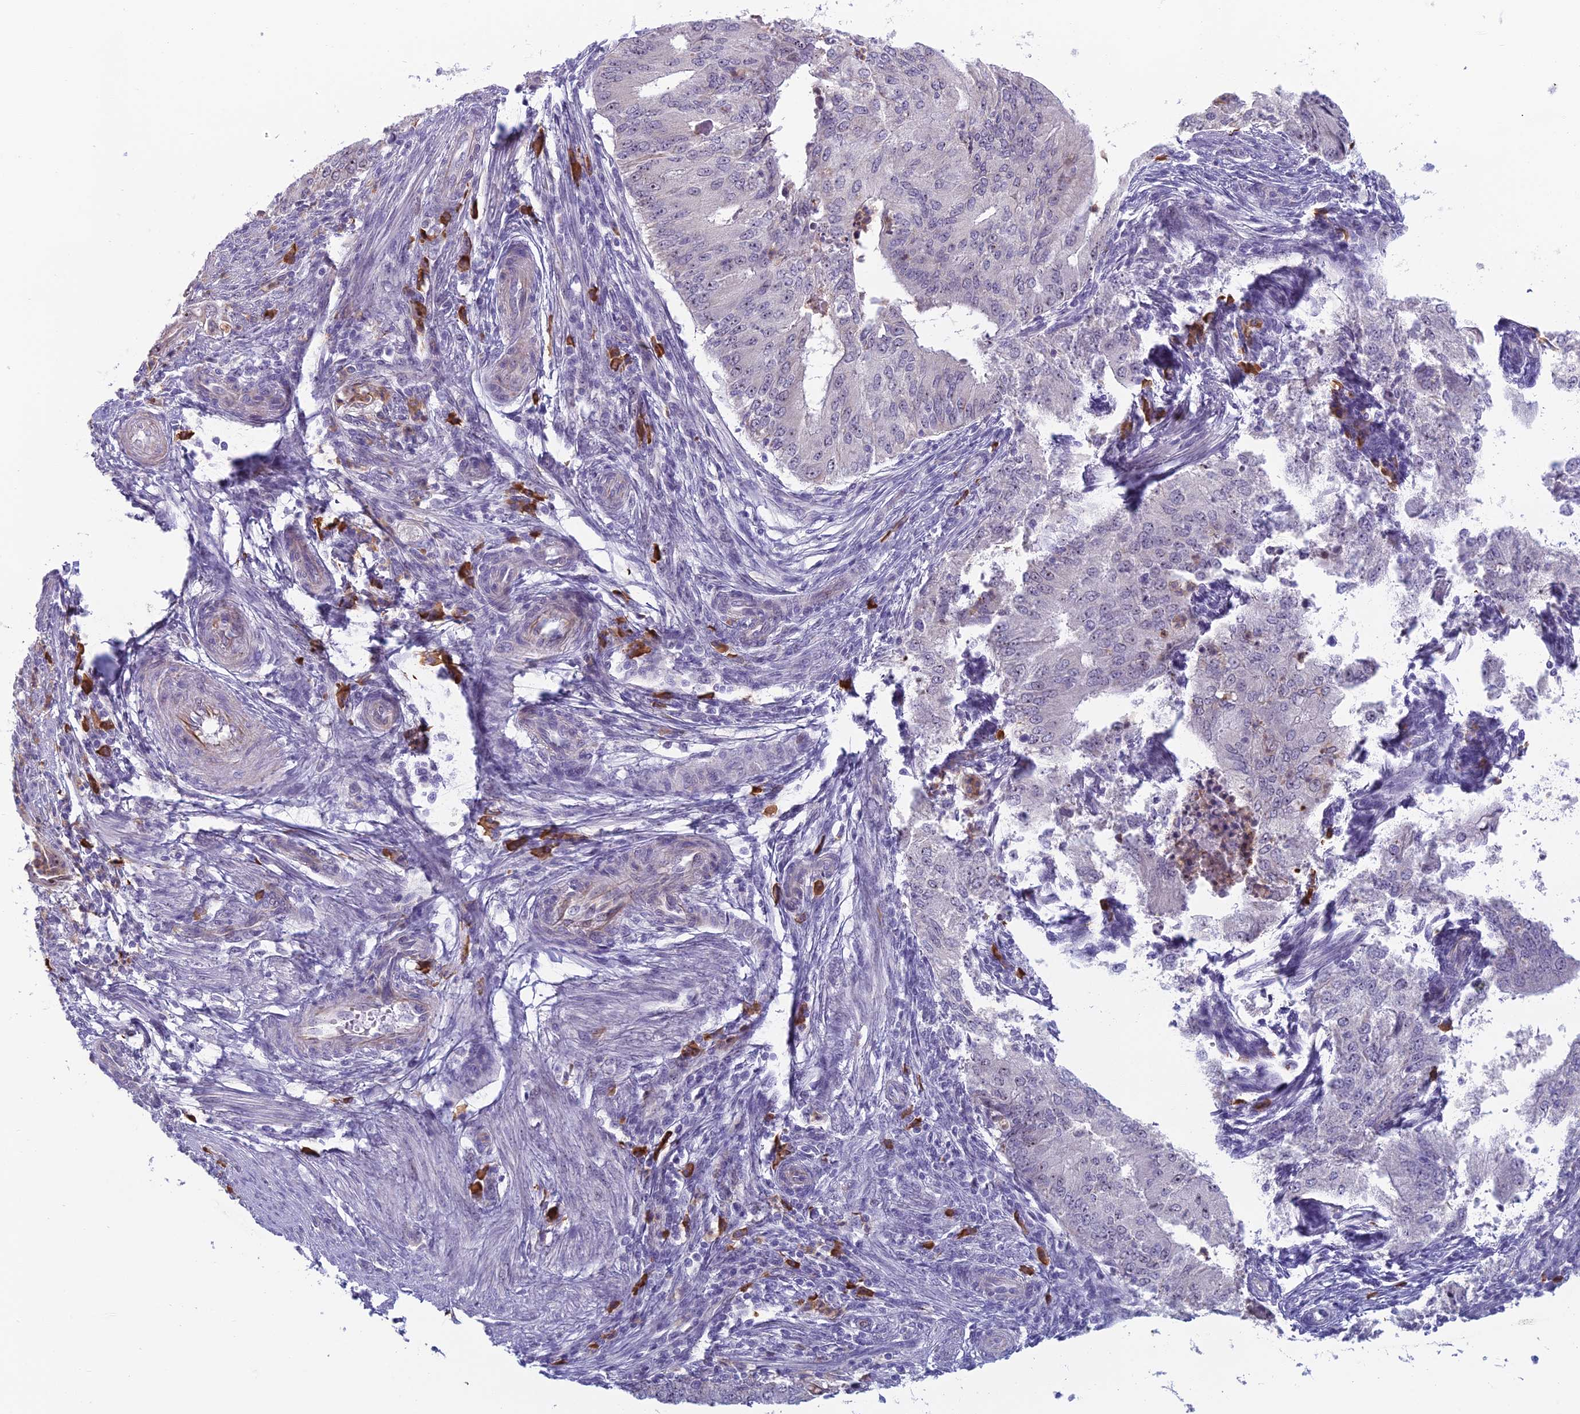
{"staining": {"intensity": "negative", "quantity": "none", "location": "none"}, "tissue": "endometrial cancer", "cell_type": "Tumor cells", "image_type": "cancer", "snomed": [{"axis": "morphology", "description": "Adenocarcinoma, NOS"}, {"axis": "topography", "description": "Endometrium"}], "caption": "This is an immunohistochemistry photomicrograph of endometrial cancer. There is no positivity in tumor cells.", "gene": "NOC2L", "patient": {"sex": "female", "age": 50}}